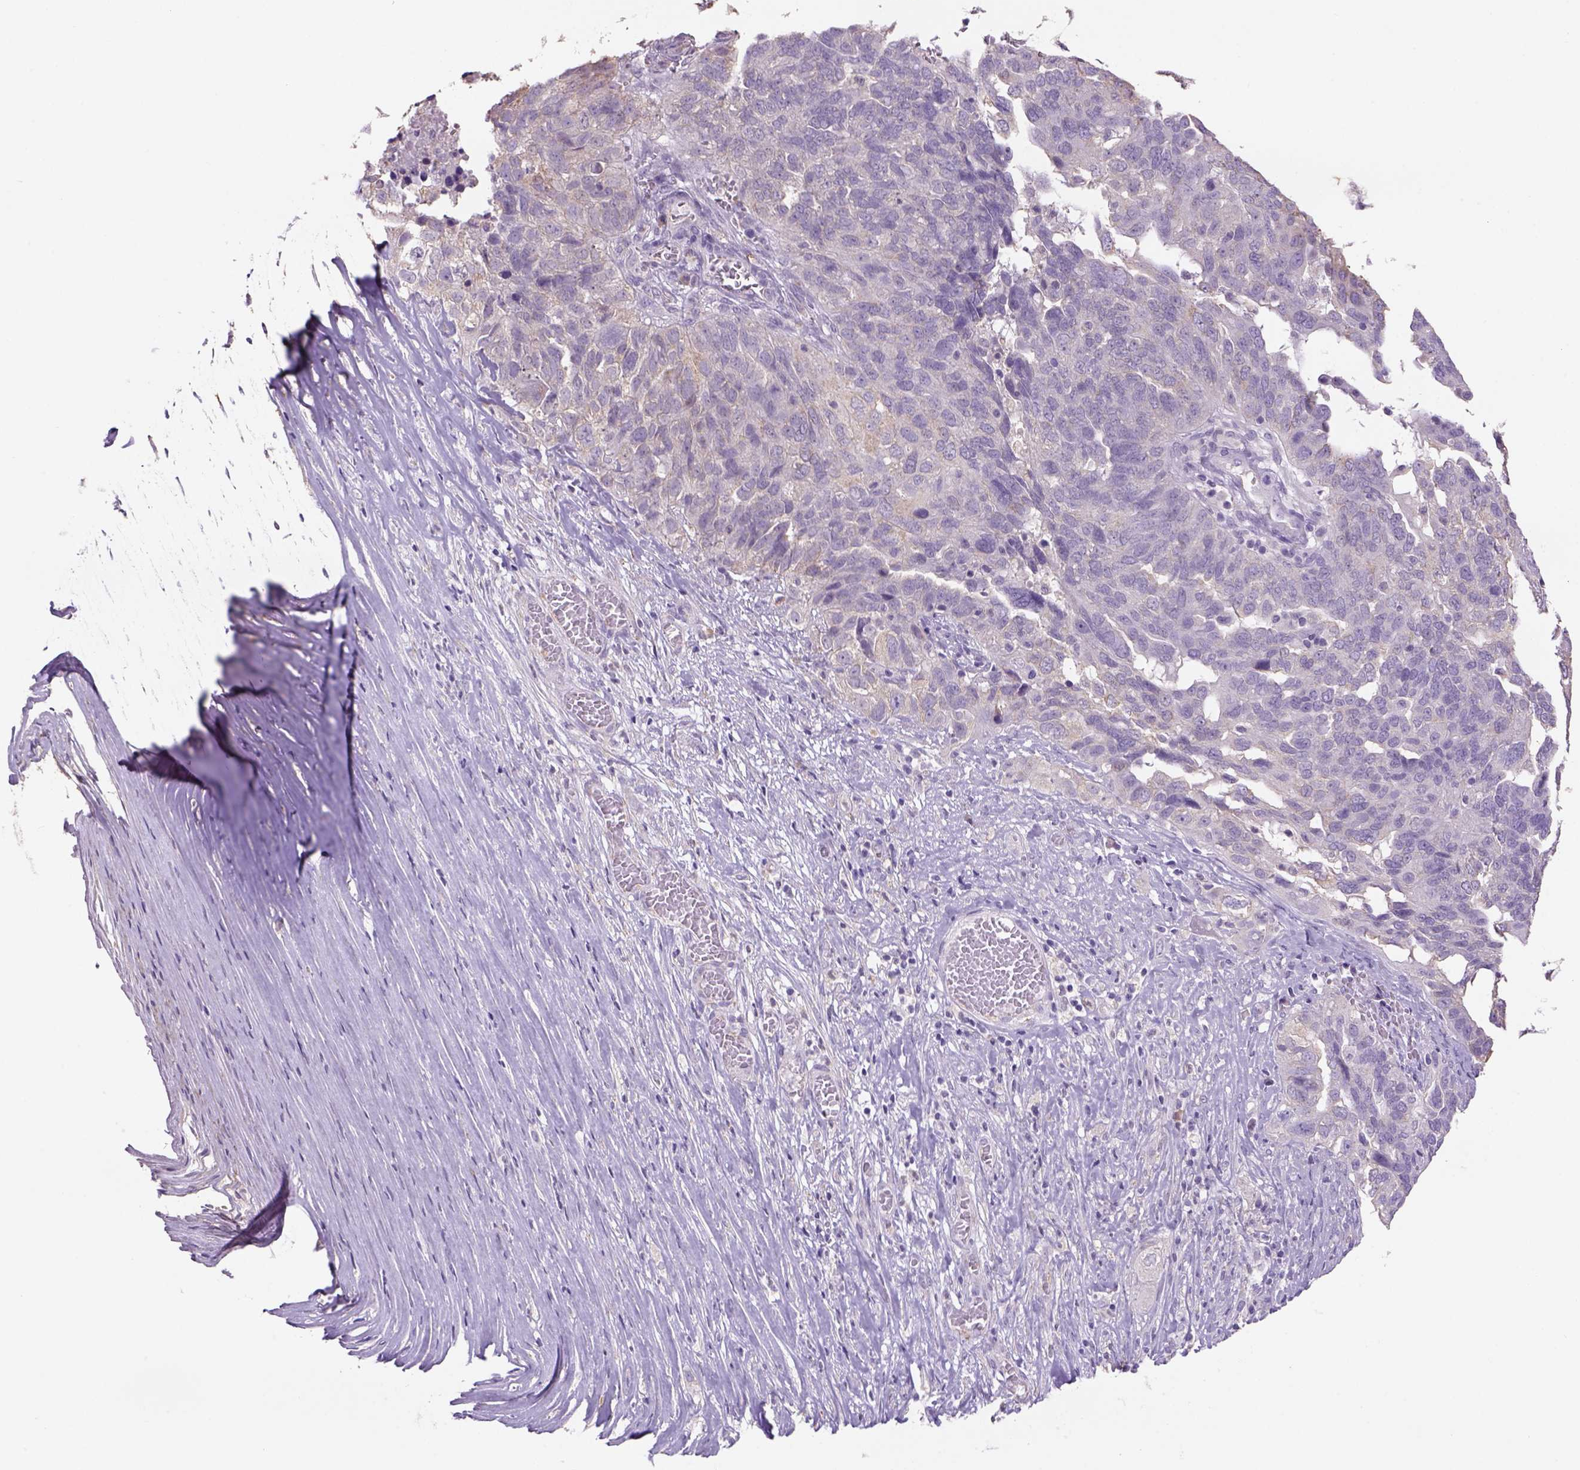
{"staining": {"intensity": "negative", "quantity": "none", "location": "none"}, "tissue": "ovarian cancer", "cell_type": "Tumor cells", "image_type": "cancer", "snomed": [{"axis": "morphology", "description": "Carcinoma, endometroid"}, {"axis": "topography", "description": "Soft tissue"}, {"axis": "topography", "description": "Ovary"}], "caption": "An IHC micrograph of ovarian endometroid carcinoma is shown. There is no staining in tumor cells of ovarian endometroid carcinoma. (Stains: DAB (3,3'-diaminobenzidine) IHC with hematoxylin counter stain, Microscopy: brightfield microscopy at high magnification).", "gene": "NAALAD2", "patient": {"sex": "female", "age": 52}}